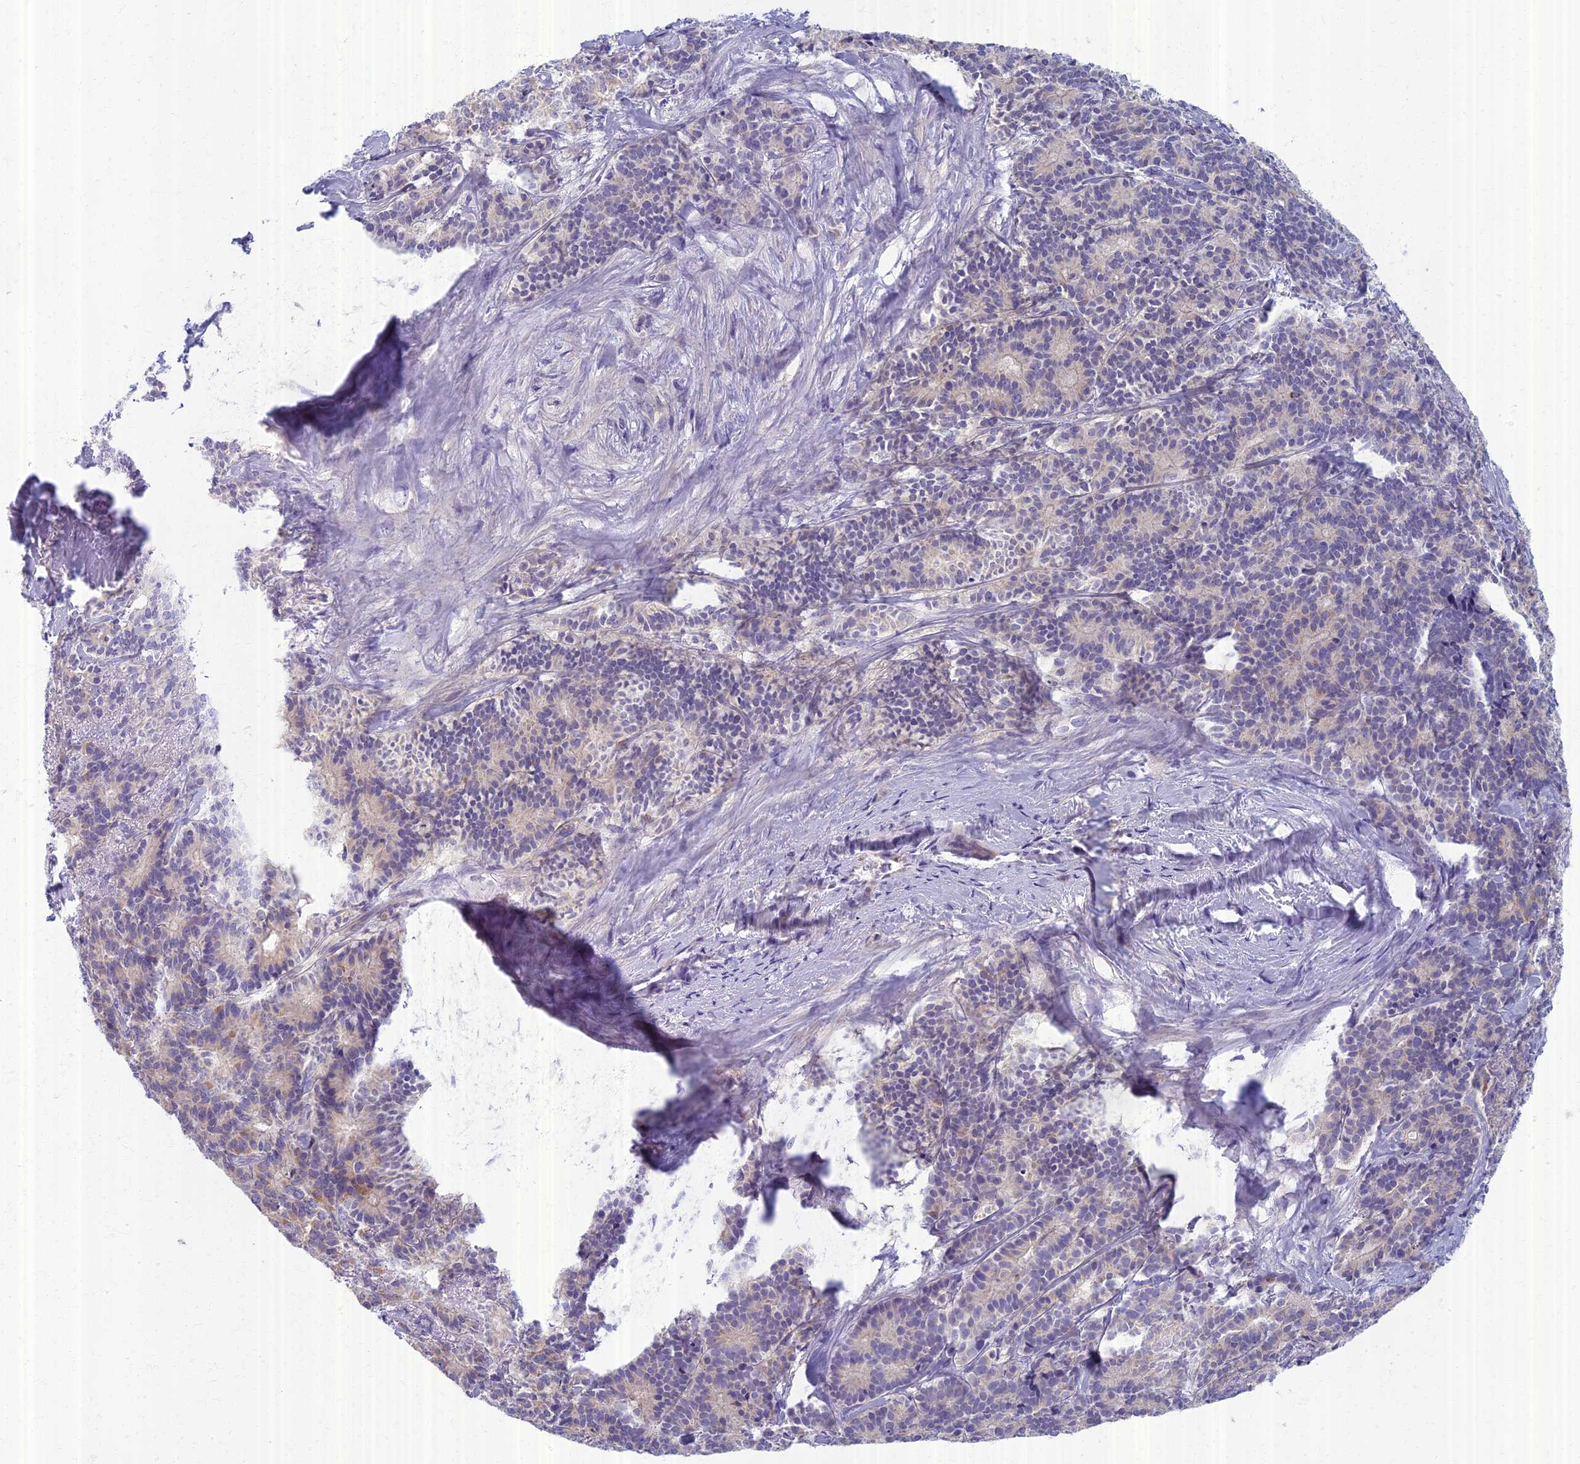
{"staining": {"intensity": "negative", "quantity": "none", "location": "none"}, "tissue": "pancreatic cancer", "cell_type": "Tumor cells", "image_type": "cancer", "snomed": [{"axis": "morphology", "description": "Adenocarcinoma, NOS"}, {"axis": "topography", "description": "Pancreas"}], "caption": "IHC photomicrograph of pancreatic cancer (adenocarcinoma) stained for a protein (brown), which demonstrates no expression in tumor cells. (Brightfield microscopy of DAB IHC at high magnification).", "gene": "AP4E1", "patient": {"sex": "female", "age": 74}}